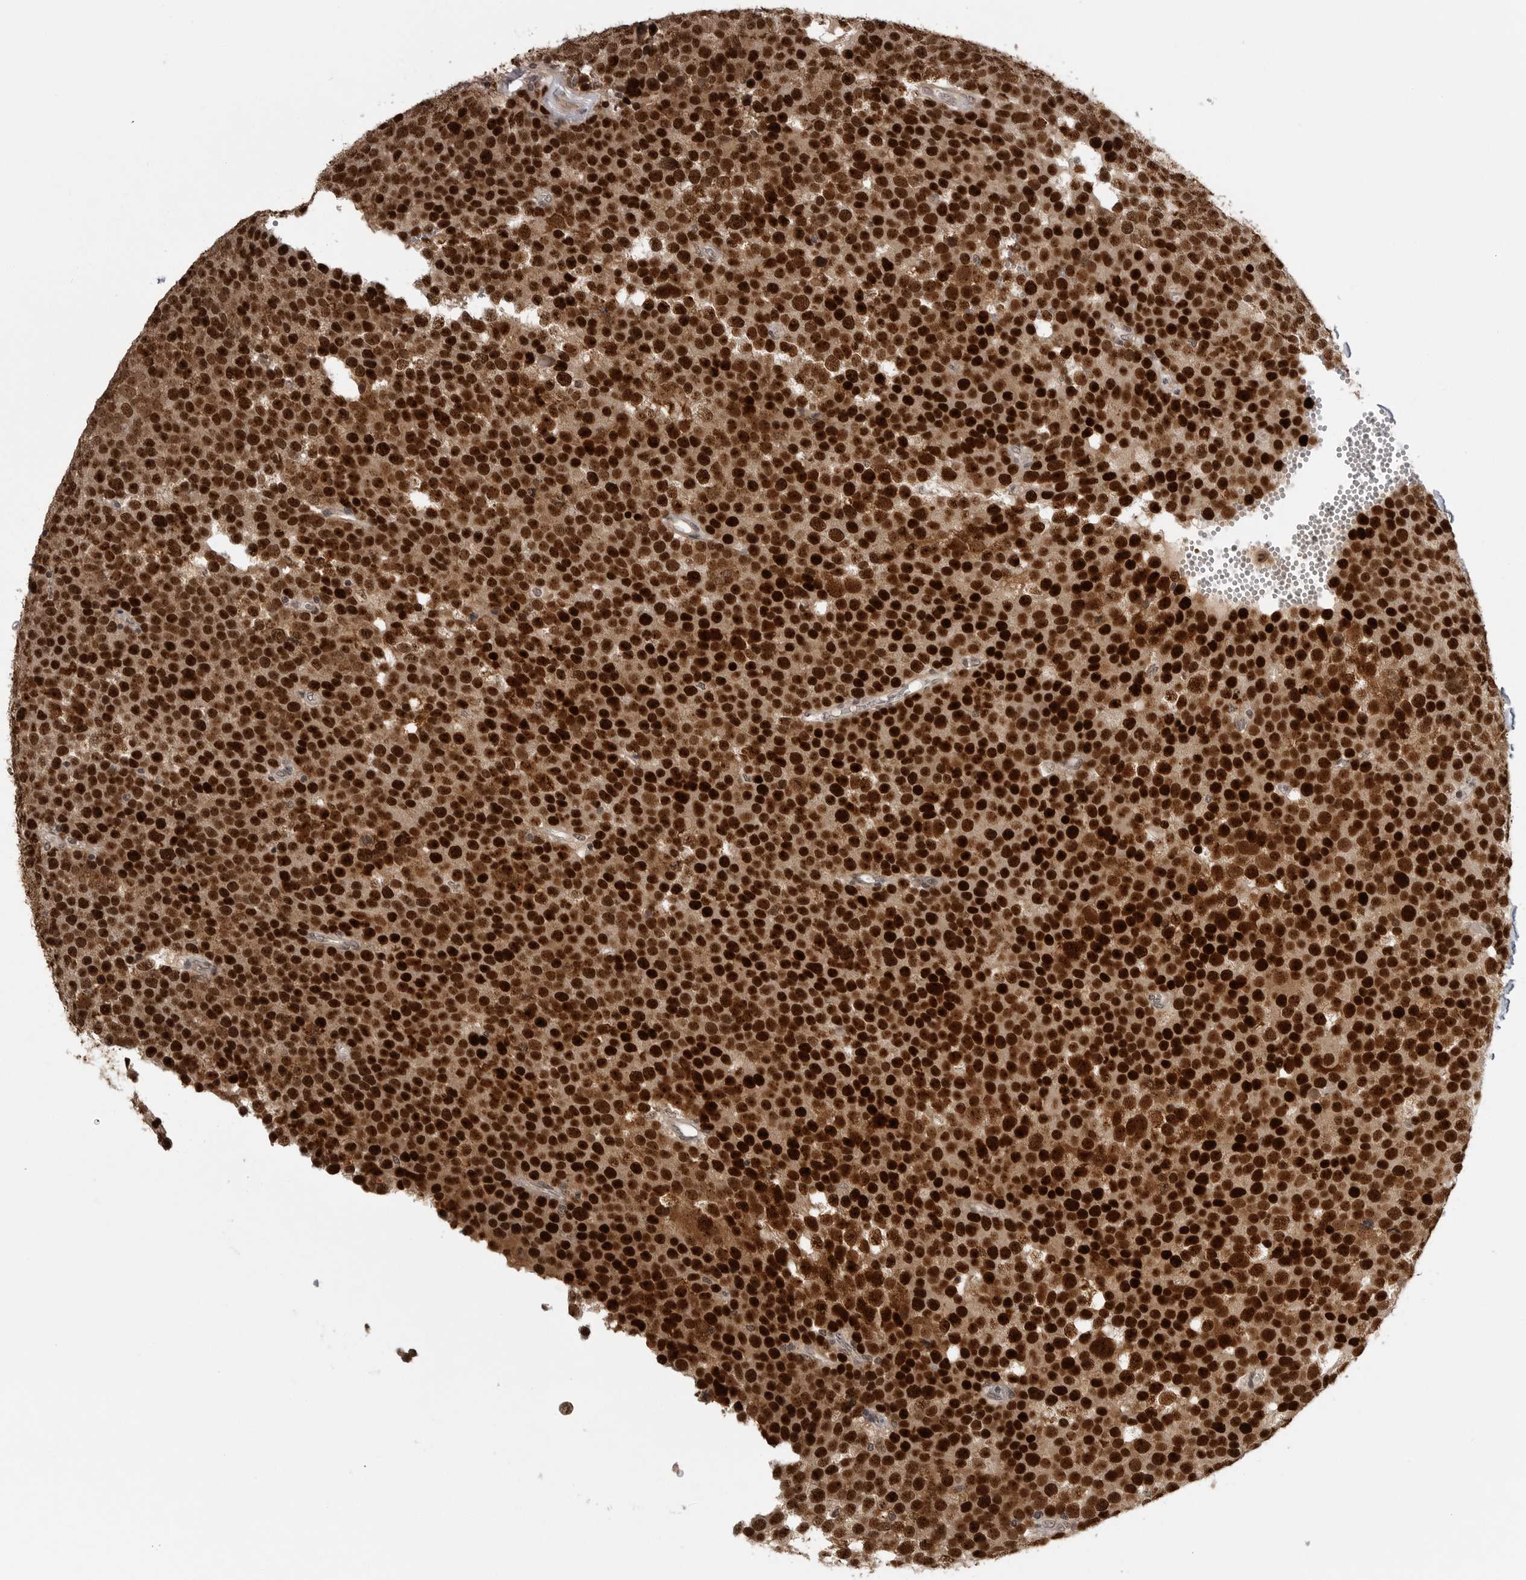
{"staining": {"intensity": "strong", "quantity": ">75%", "location": "cytoplasmic/membranous,nuclear"}, "tissue": "testis cancer", "cell_type": "Tumor cells", "image_type": "cancer", "snomed": [{"axis": "morphology", "description": "Seminoma, NOS"}, {"axis": "topography", "description": "Testis"}], "caption": "An IHC image of tumor tissue is shown. Protein staining in brown labels strong cytoplasmic/membranous and nuclear positivity in testis cancer within tumor cells. (DAB IHC with brightfield microscopy, high magnification).", "gene": "PEG3", "patient": {"sex": "male", "age": 71}}